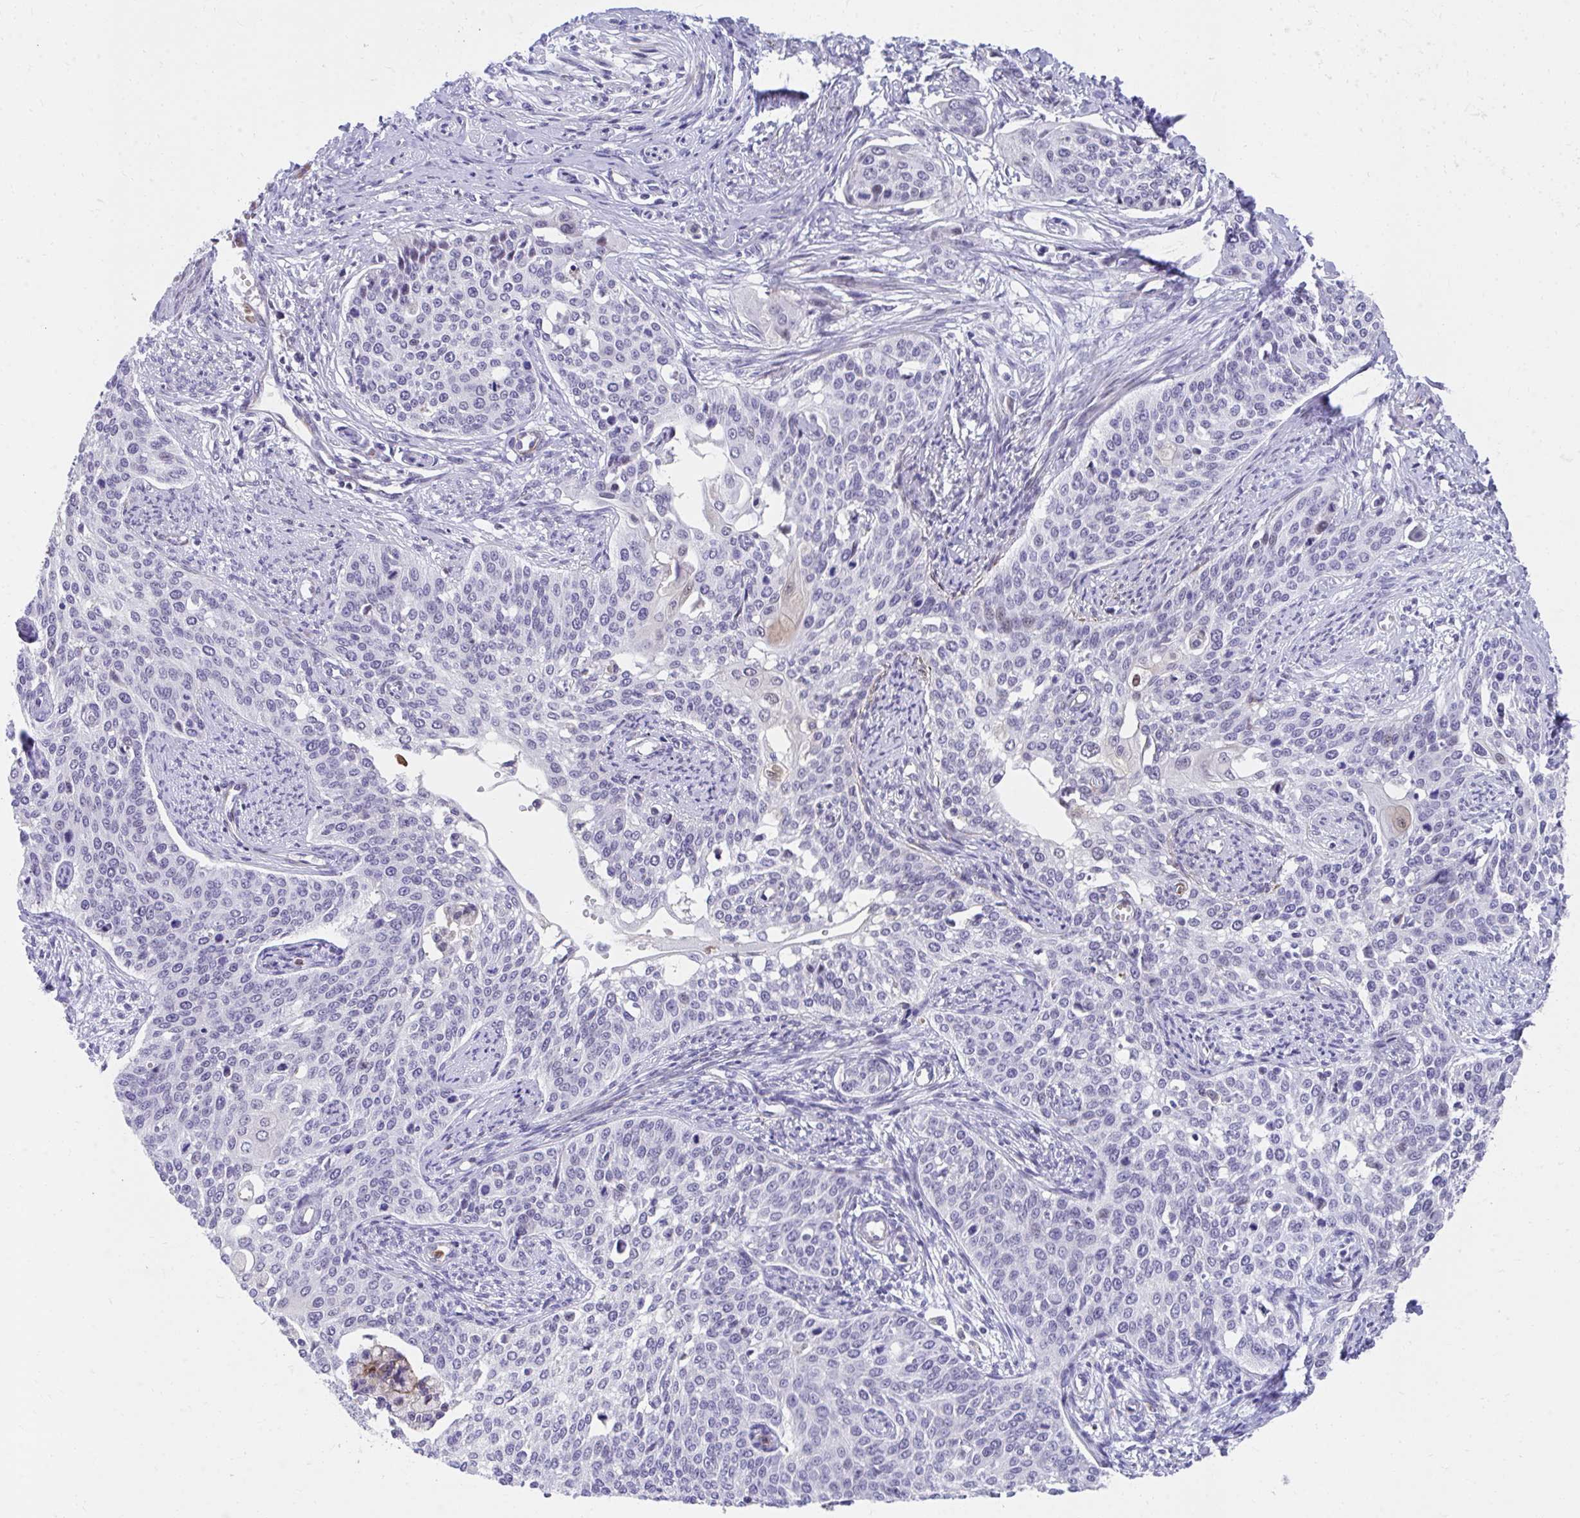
{"staining": {"intensity": "negative", "quantity": "none", "location": "none"}, "tissue": "cervical cancer", "cell_type": "Tumor cells", "image_type": "cancer", "snomed": [{"axis": "morphology", "description": "Squamous cell carcinoma, NOS"}, {"axis": "topography", "description": "Cervix"}], "caption": "Tumor cells are negative for brown protein staining in cervical cancer. (DAB immunohistochemistry (IHC), high magnification).", "gene": "CSTB", "patient": {"sex": "female", "age": 44}}